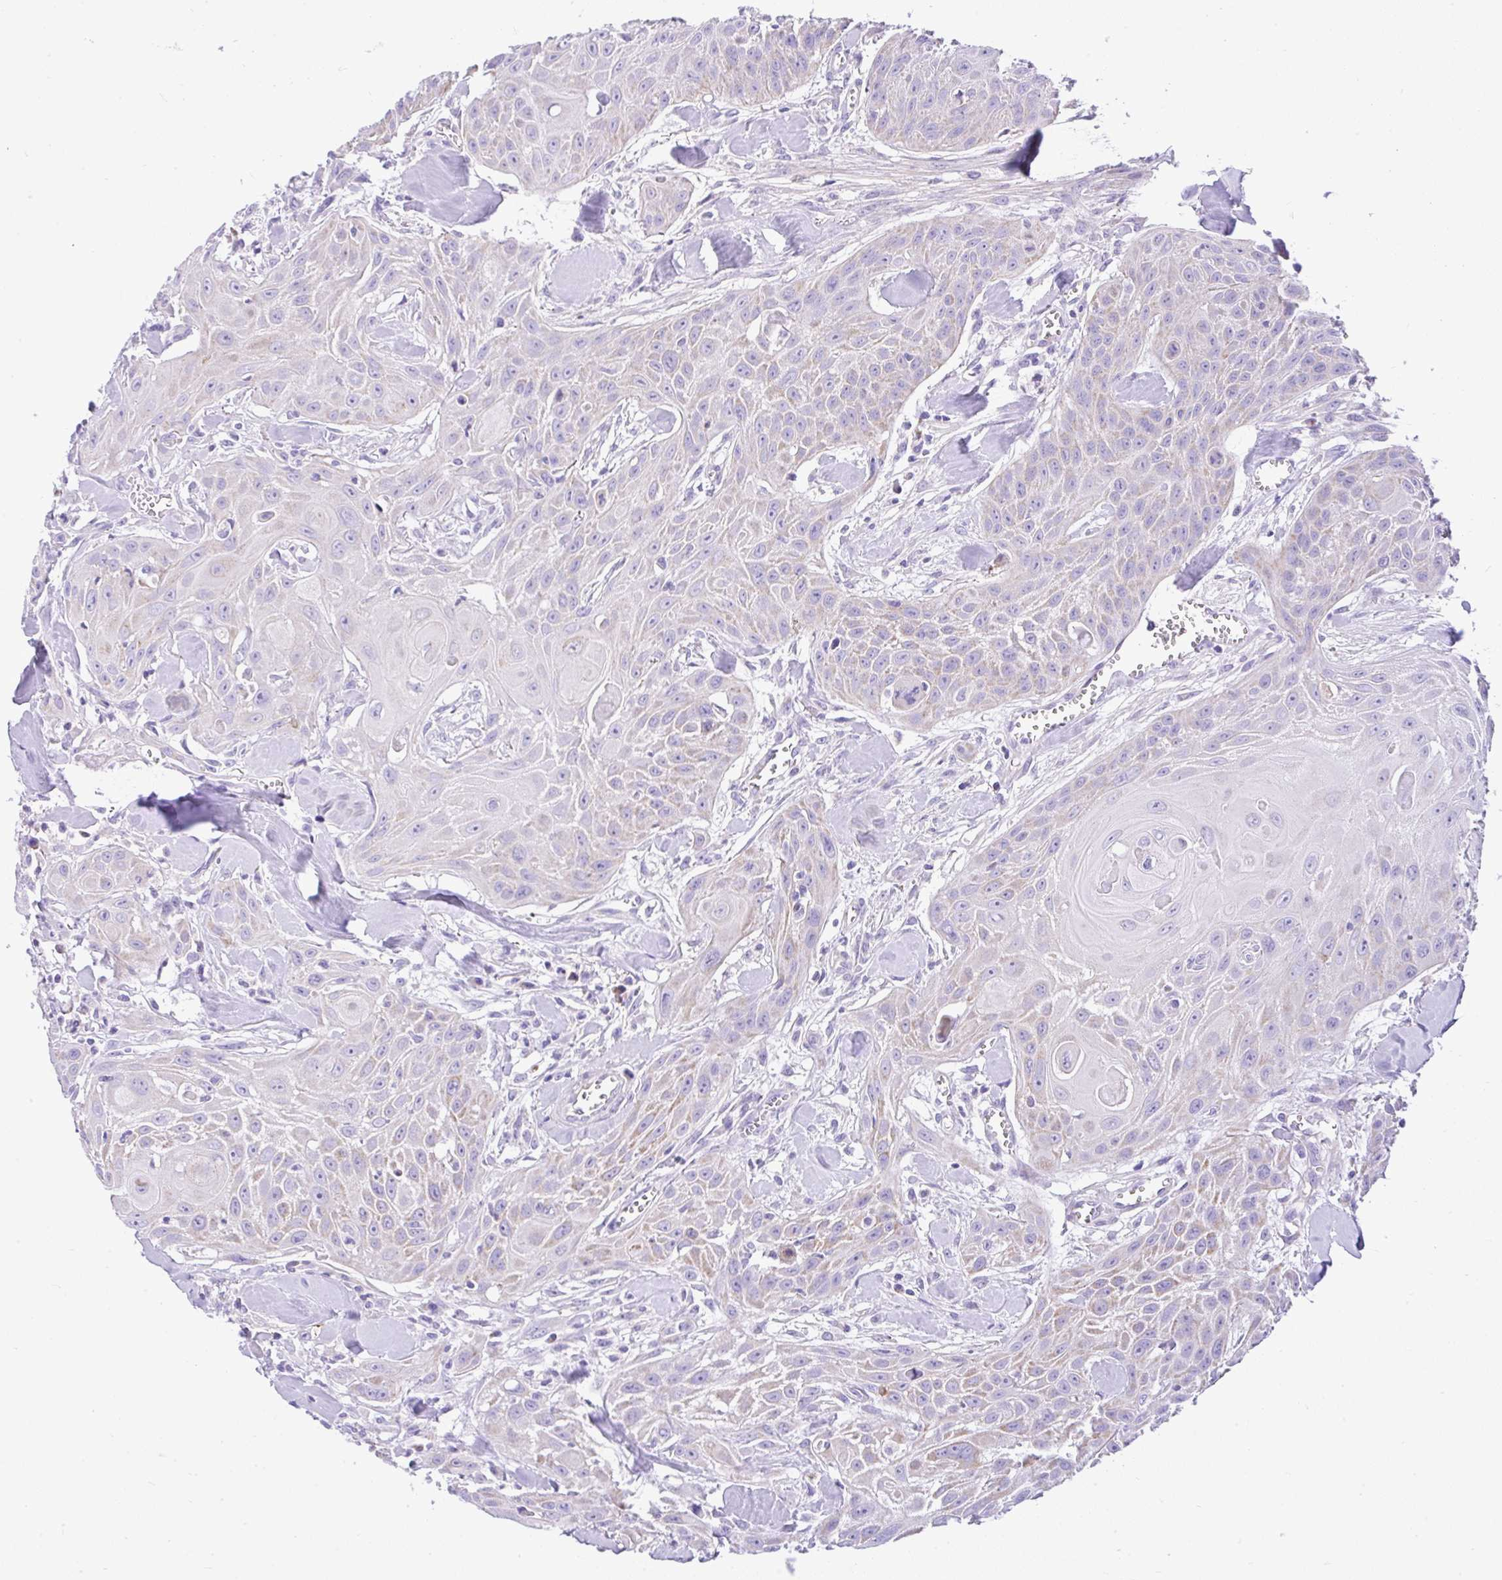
{"staining": {"intensity": "negative", "quantity": "none", "location": "none"}, "tissue": "head and neck cancer", "cell_type": "Tumor cells", "image_type": "cancer", "snomed": [{"axis": "morphology", "description": "Squamous cell carcinoma, NOS"}, {"axis": "topography", "description": "Lymph node"}, {"axis": "topography", "description": "Salivary gland"}, {"axis": "topography", "description": "Head-Neck"}], "caption": "Tumor cells are negative for protein expression in human head and neck squamous cell carcinoma. The staining was performed using DAB (3,3'-diaminobenzidine) to visualize the protein expression in brown, while the nuclei were stained in blue with hematoxylin (Magnification: 20x).", "gene": "SLC13A1", "patient": {"sex": "female", "age": 74}}